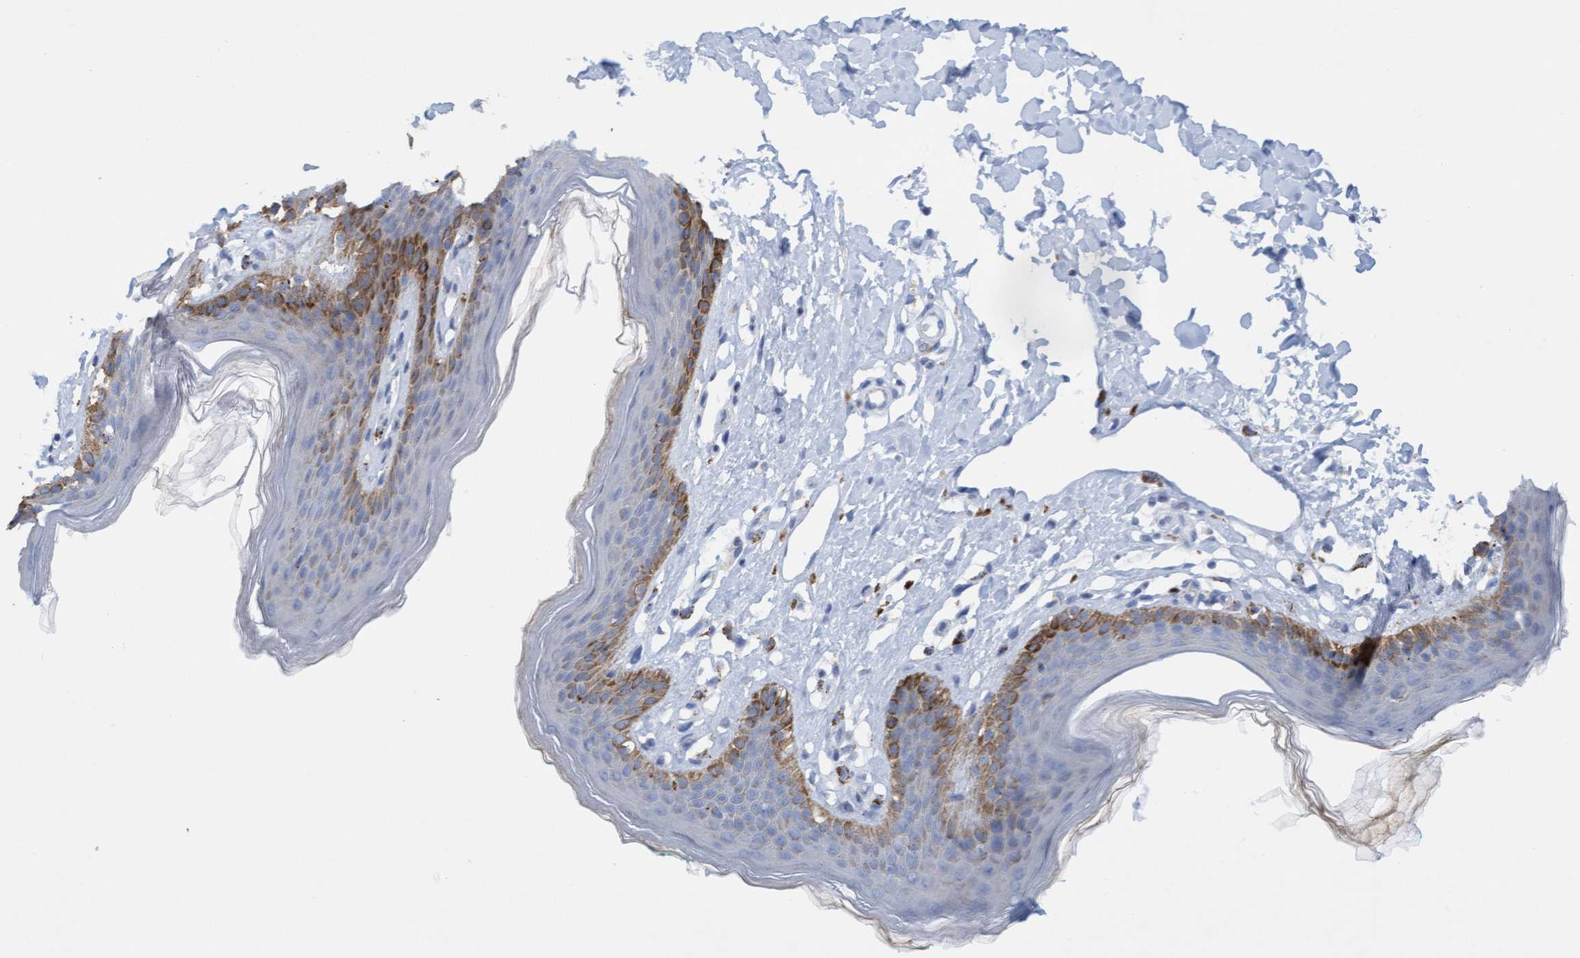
{"staining": {"intensity": "moderate", "quantity": "<25%", "location": "cytoplasmic/membranous"}, "tissue": "skin", "cell_type": "Epidermal cells", "image_type": "normal", "snomed": [{"axis": "morphology", "description": "Normal tissue, NOS"}, {"axis": "topography", "description": "Vulva"}], "caption": "Immunohistochemistry (IHC) of normal skin demonstrates low levels of moderate cytoplasmic/membranous expression in approximately <25% of epidermal cells. The staining was performed using DAB, with brown indicating positive protein expression. Nuclei are stained blue with hematoxylin.", "gene": "SGSH", "patient": {"sex": "female", "age": 66}}